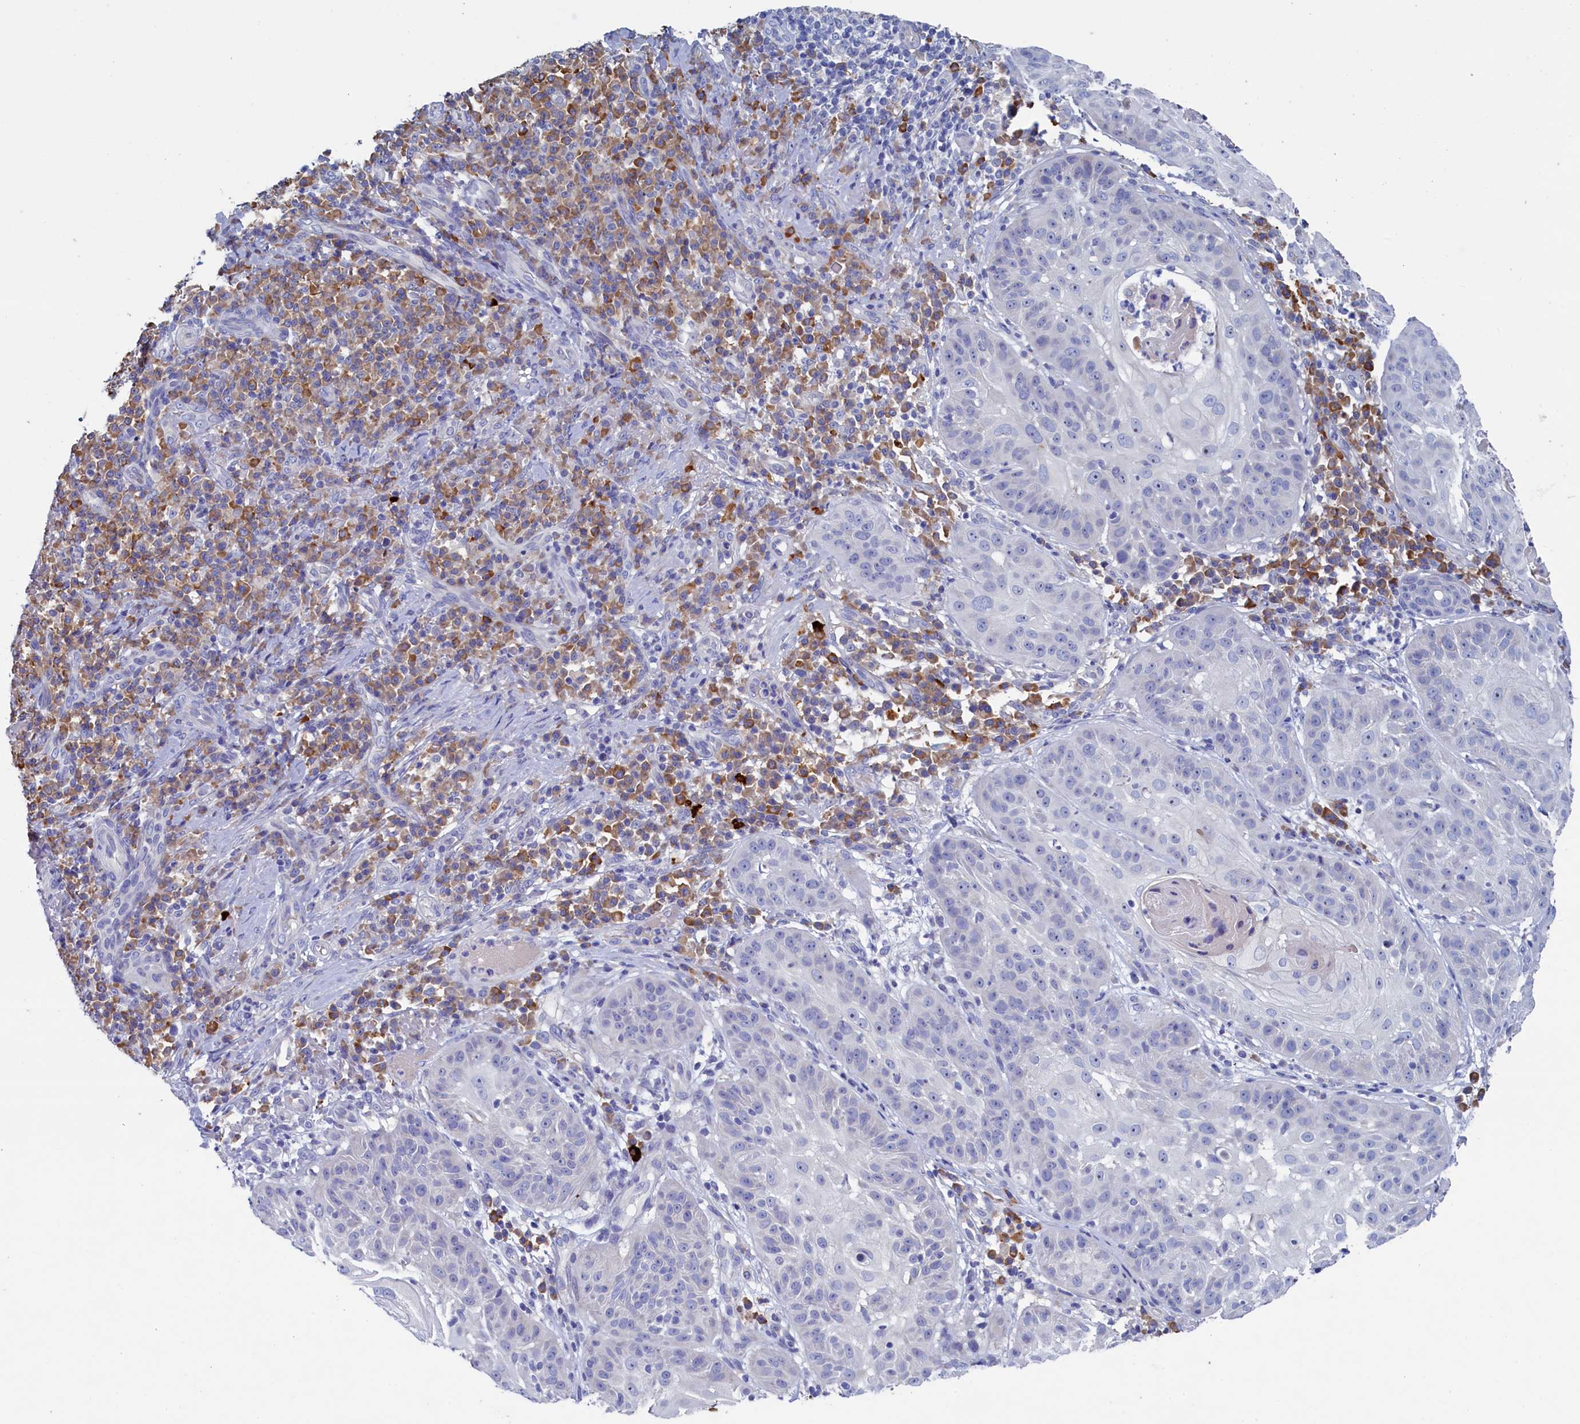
{"staining": {"intensity": "negative", "quantity": "none", "location": "none"}, "tissue": "skin cancer", "cell_type": "Tumor cells", "image_type": "cancer", "snomed": [{"axis": "morphology", "description": "Normal tissue, NOS"}, {"axis": "morphology", "description": "Basal cell carcinoma"}, {"axis": "topography", "description": "Skin"}], "caption": "The IHC micrograph has no significant positivity in tumor cells of skin basal cell carcinoma tissue.", "gene": "CBLIF", "patient": {"sex": "male", "age": 93}}